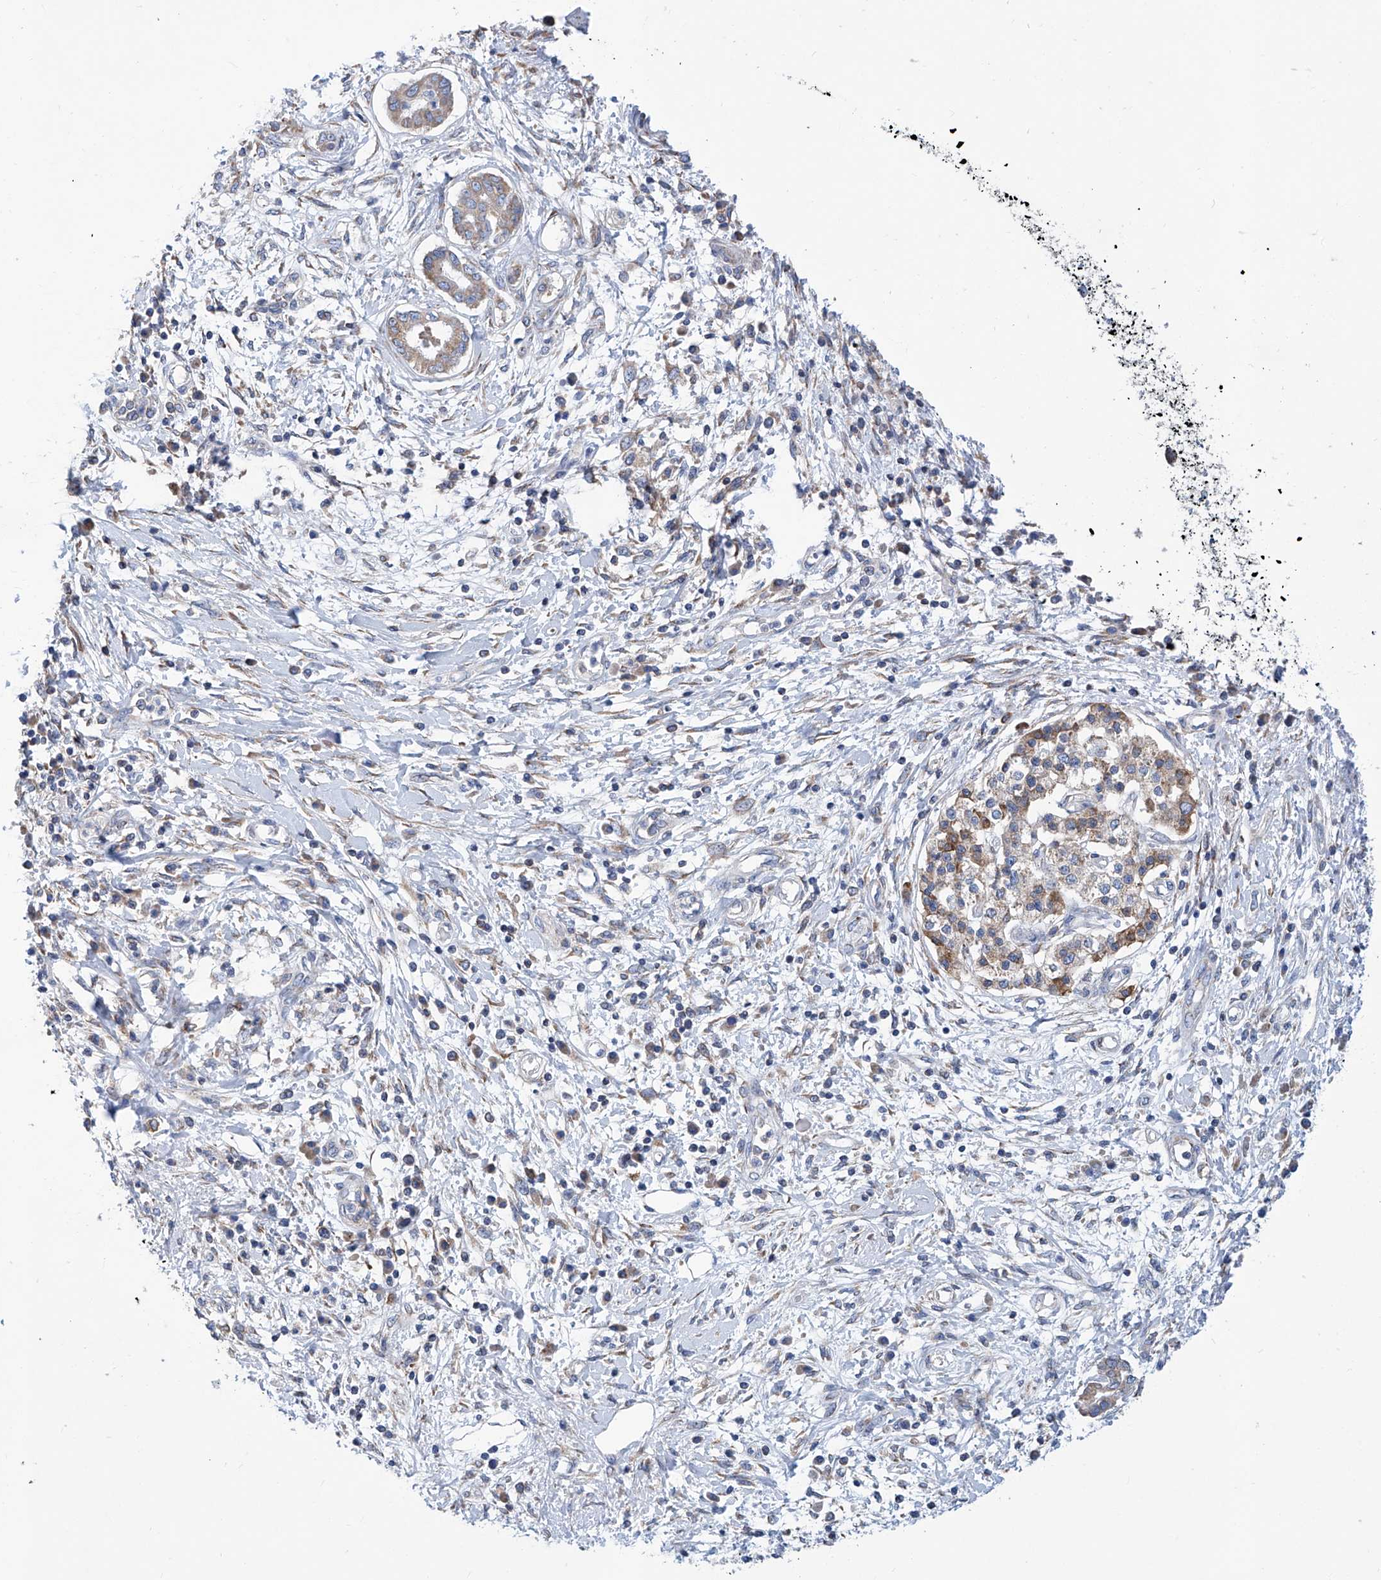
{"staining": {"intensity": "weak", "quantity": "25%-75%", "location": "cytoplasmic/membranous"}, "tissue": "pancreatic cancer", "cell_type": "Tumor cells", "image_type": "cancer", "snomed": [{"axis": "morphology", "description": "Adenocarcinoma, NOS"}, {"axis": "topography", "description": "Pancreas"}], "caption": "Pancreatic cancer tissue exhibits weak cytoplasmic/membranous staining in about 25%-75% of tumor cells, visualized by immunohistochemistry. (DAB = brown stain, brightfield microscopy at high magnification).", "gene": "MAD2L1", "patient": {"sex": "female", "age": 56}}